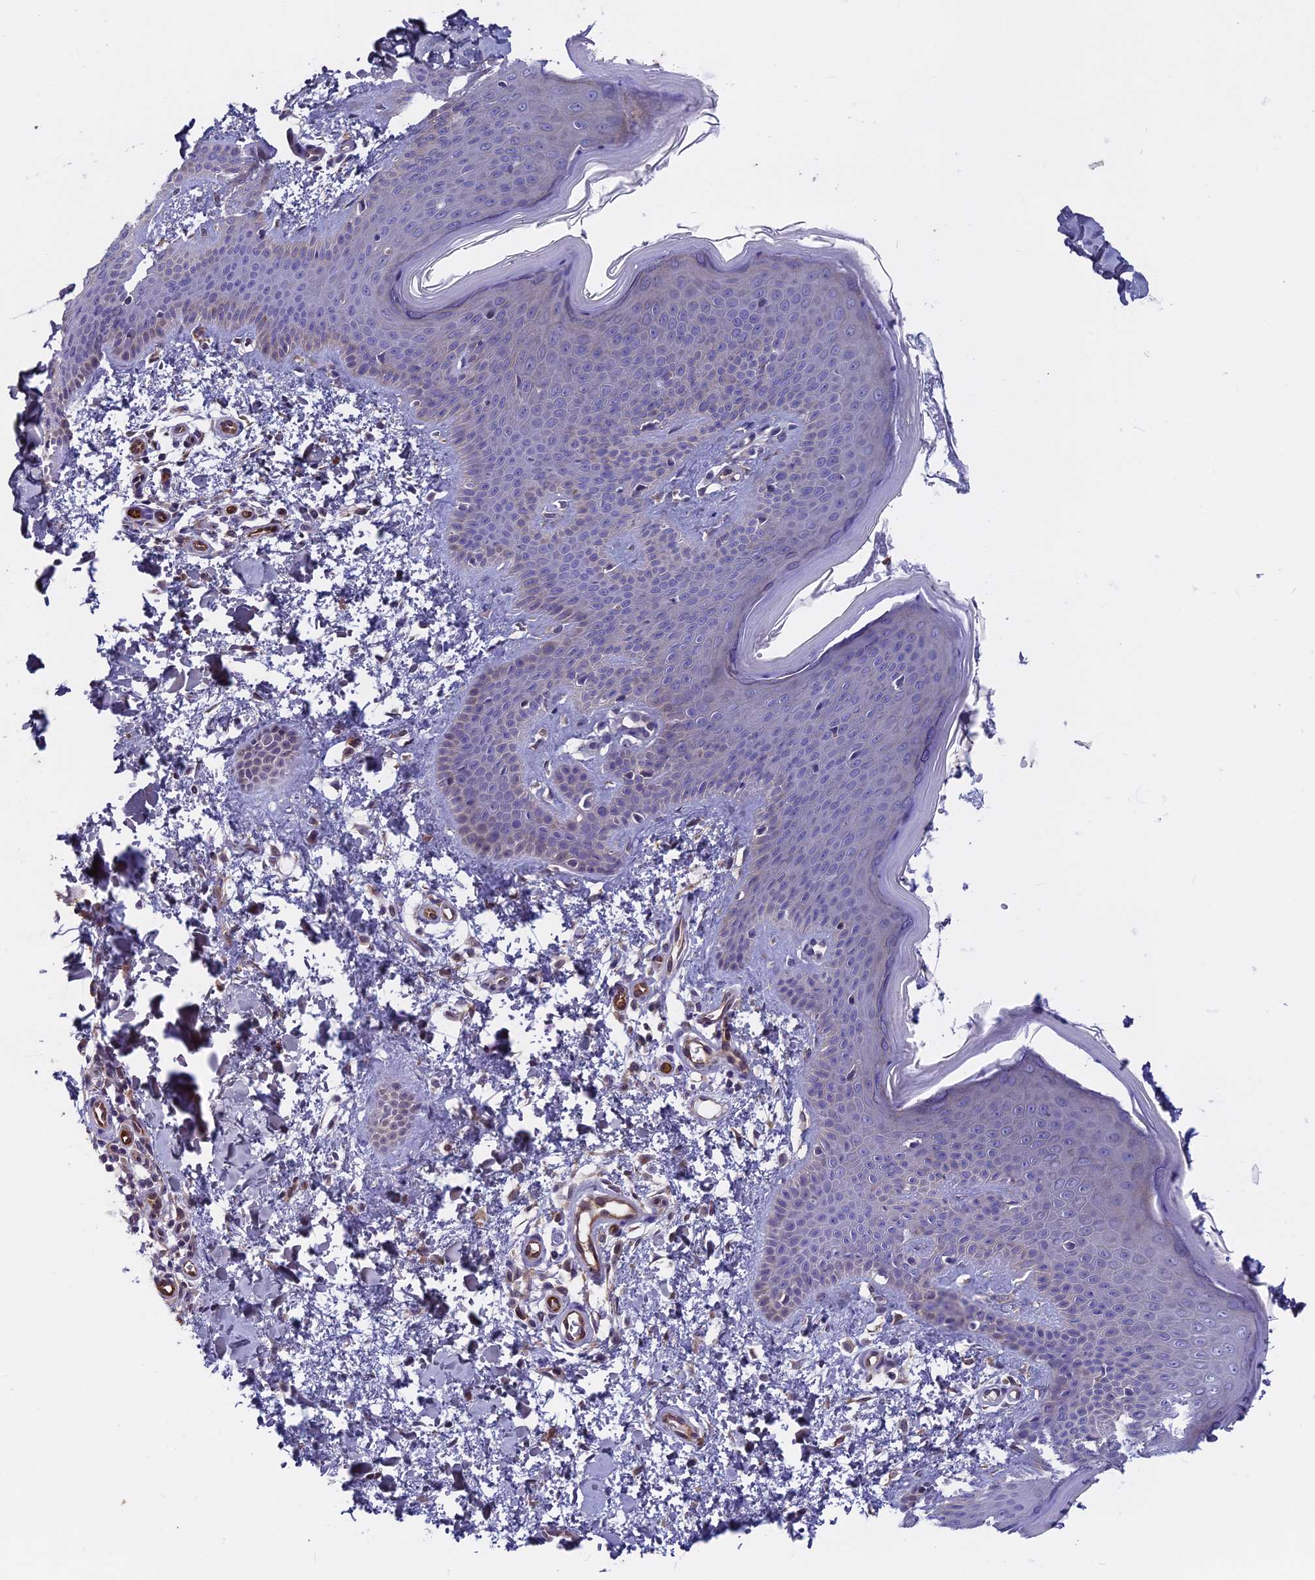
{"staining": {"intensity": "negative", "quantity": "none", "location": "none"}, "tissue": "skin", "cell_type": "Fibroblasts", "image_type": "normal", "snomed": [{"axis": "morphology", "description": "Normal tissue, NOS"}, {"axis": "topography", "description": "Skin"}], "caption": "This is a histopathology image of immunohistochemistry staining of unremarkable skin, which shows no positivity in fibroblasts. (DAB (3,3'-diaminobenzidine) immunohistochemistry (IHC) with hematoxylin counter stain).", "gene": "MAST2", "patient": {"sex": "male", "age": 36}}